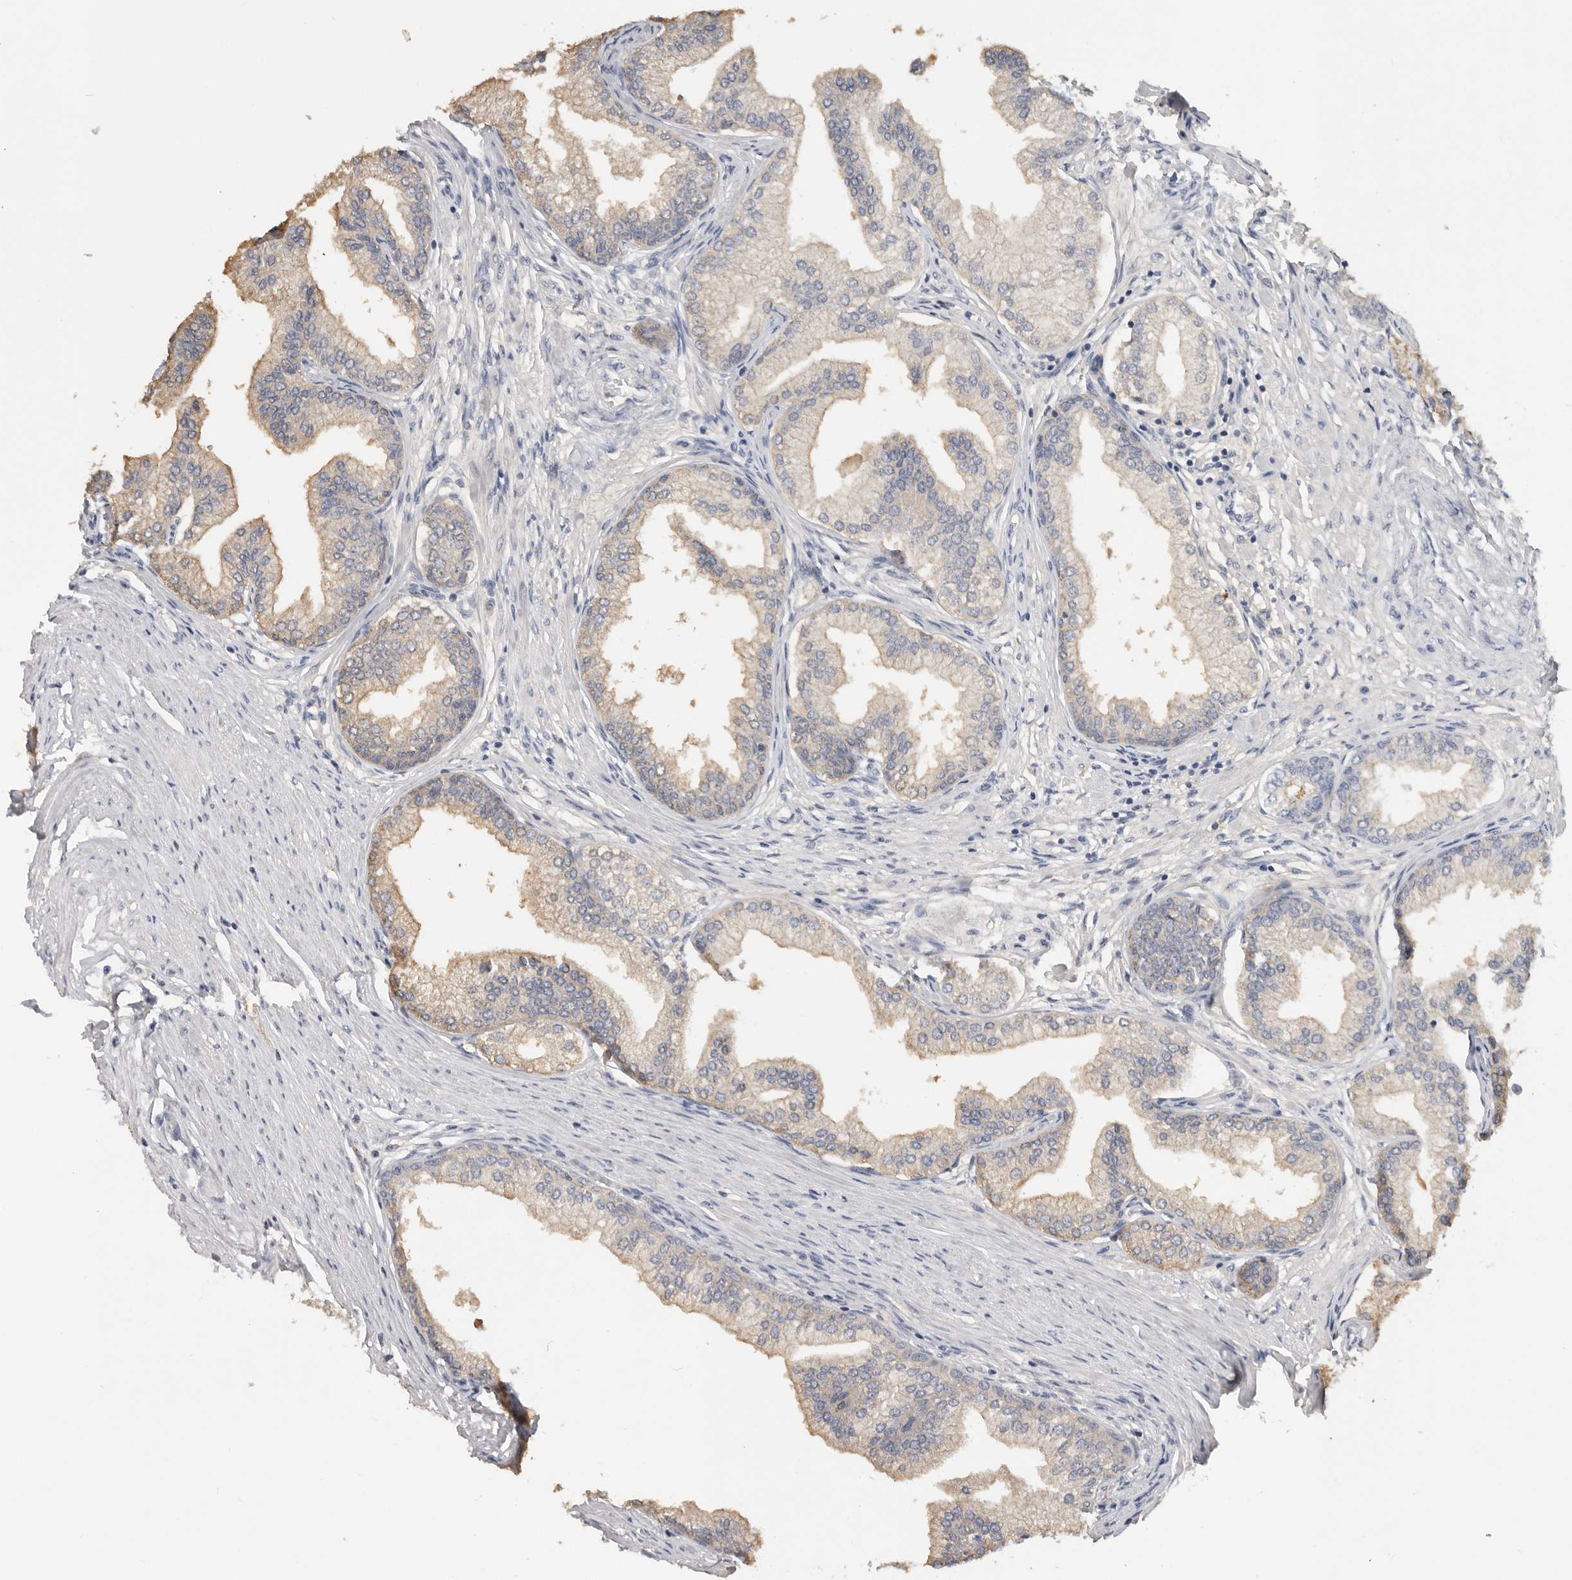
{"staining": {"intensity": "weak", "quantity": ">75%", "location": "cytoplasmic/membranous"}, "tissue": "prostate", "cell_type": "Glandular cells", "image_type": "normal", "snomed": [{"axis": "morphology", "description": "Normal tissue, NOS"}, {"axis": "morphology", "description": "Urothelial carcinoma, Low grade"}, {"axis": "topography", "description": "Urinary bladder"}, {"axis": "topography", "description": "Prostate"}], "caption": "An IHC histopathology image of benign tissue is shown. Protein staining in brown labels weak cytoplasmic/membranous positivity in prostate within glandular cells.", "gene": "WDTC1", "patient": {"sex": "male", "age": 60}}